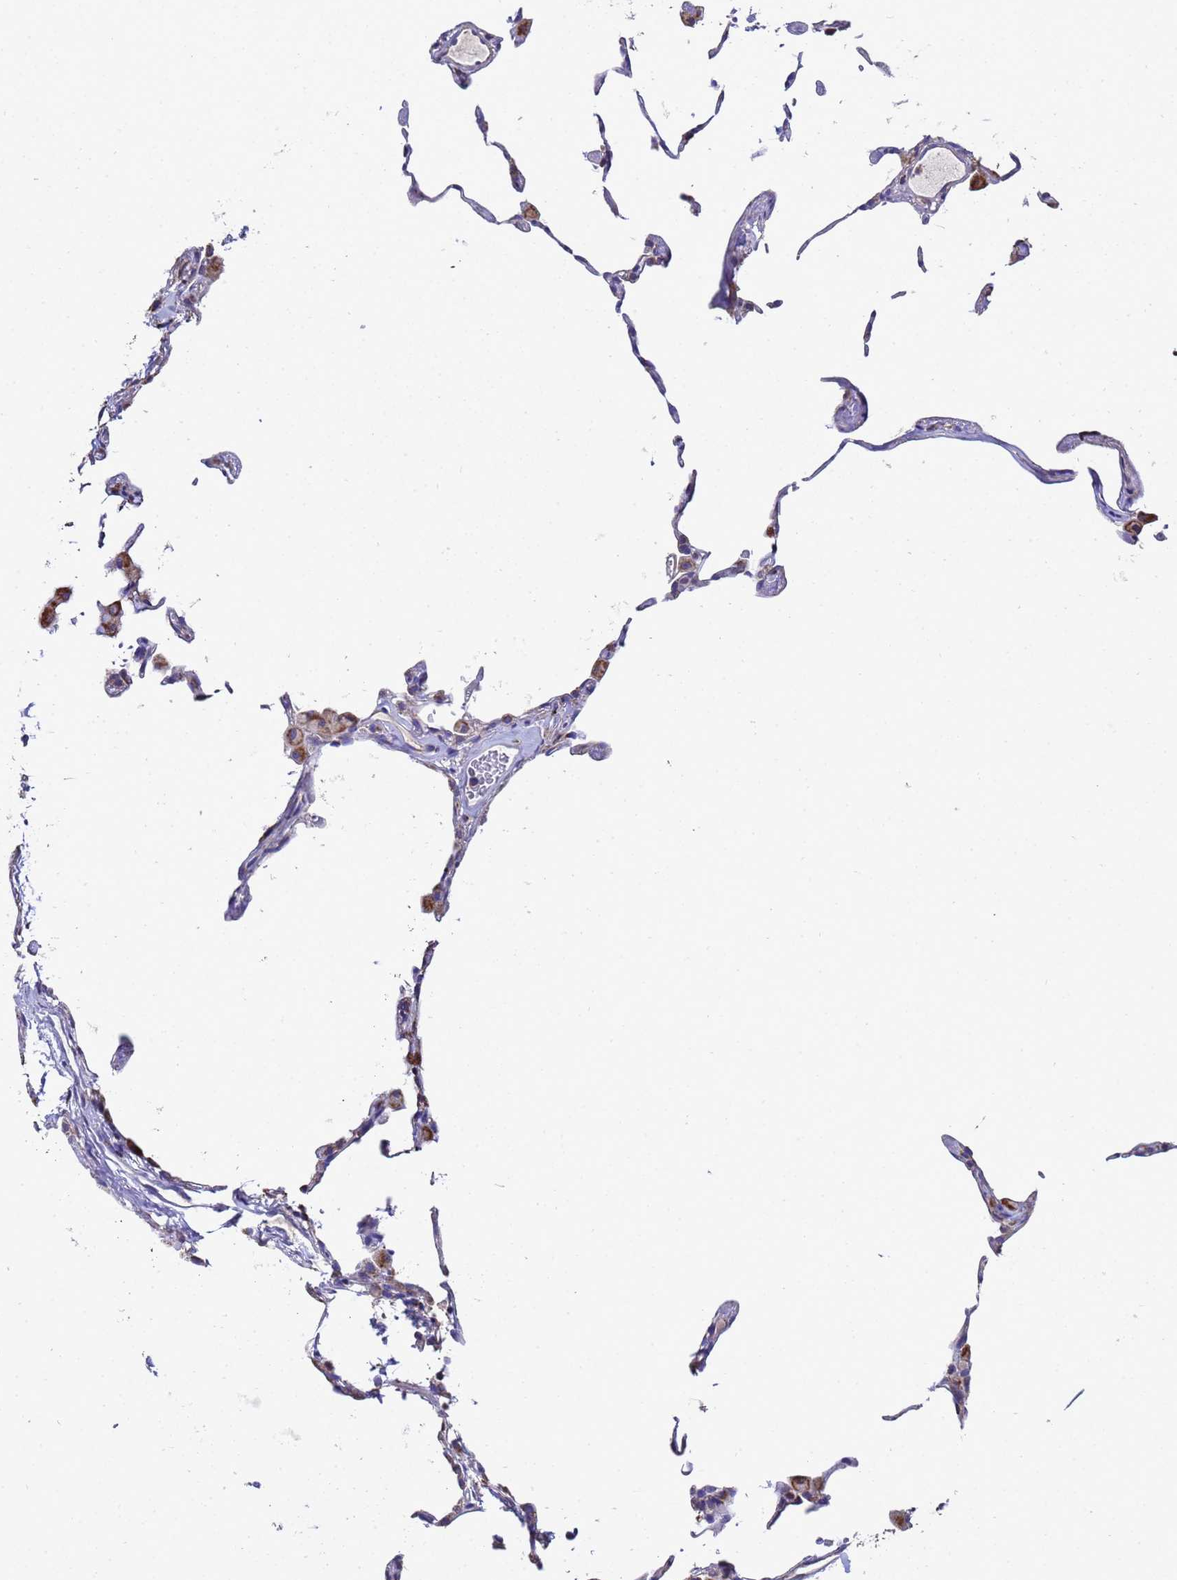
{"staining": {"intensity": "negative", "quantity": "none", "location": "none"}, "tissue": "lung", "cell_type": "Alveolar cells", "image_type": "normal", "snomed": [{"axis": "morphology", "description": "Normal tissue, NOS"}, {"axis": "topography", "description": "Lung"}], "caption": "This image is of normal lung stained with immunohistochemistry to label a protein in brown with the nuclei are counter-stained blue. There is no positivity in alveolar cells.", "gene": "MRPS12", "patient": {"sex": "female", "age": 57}}